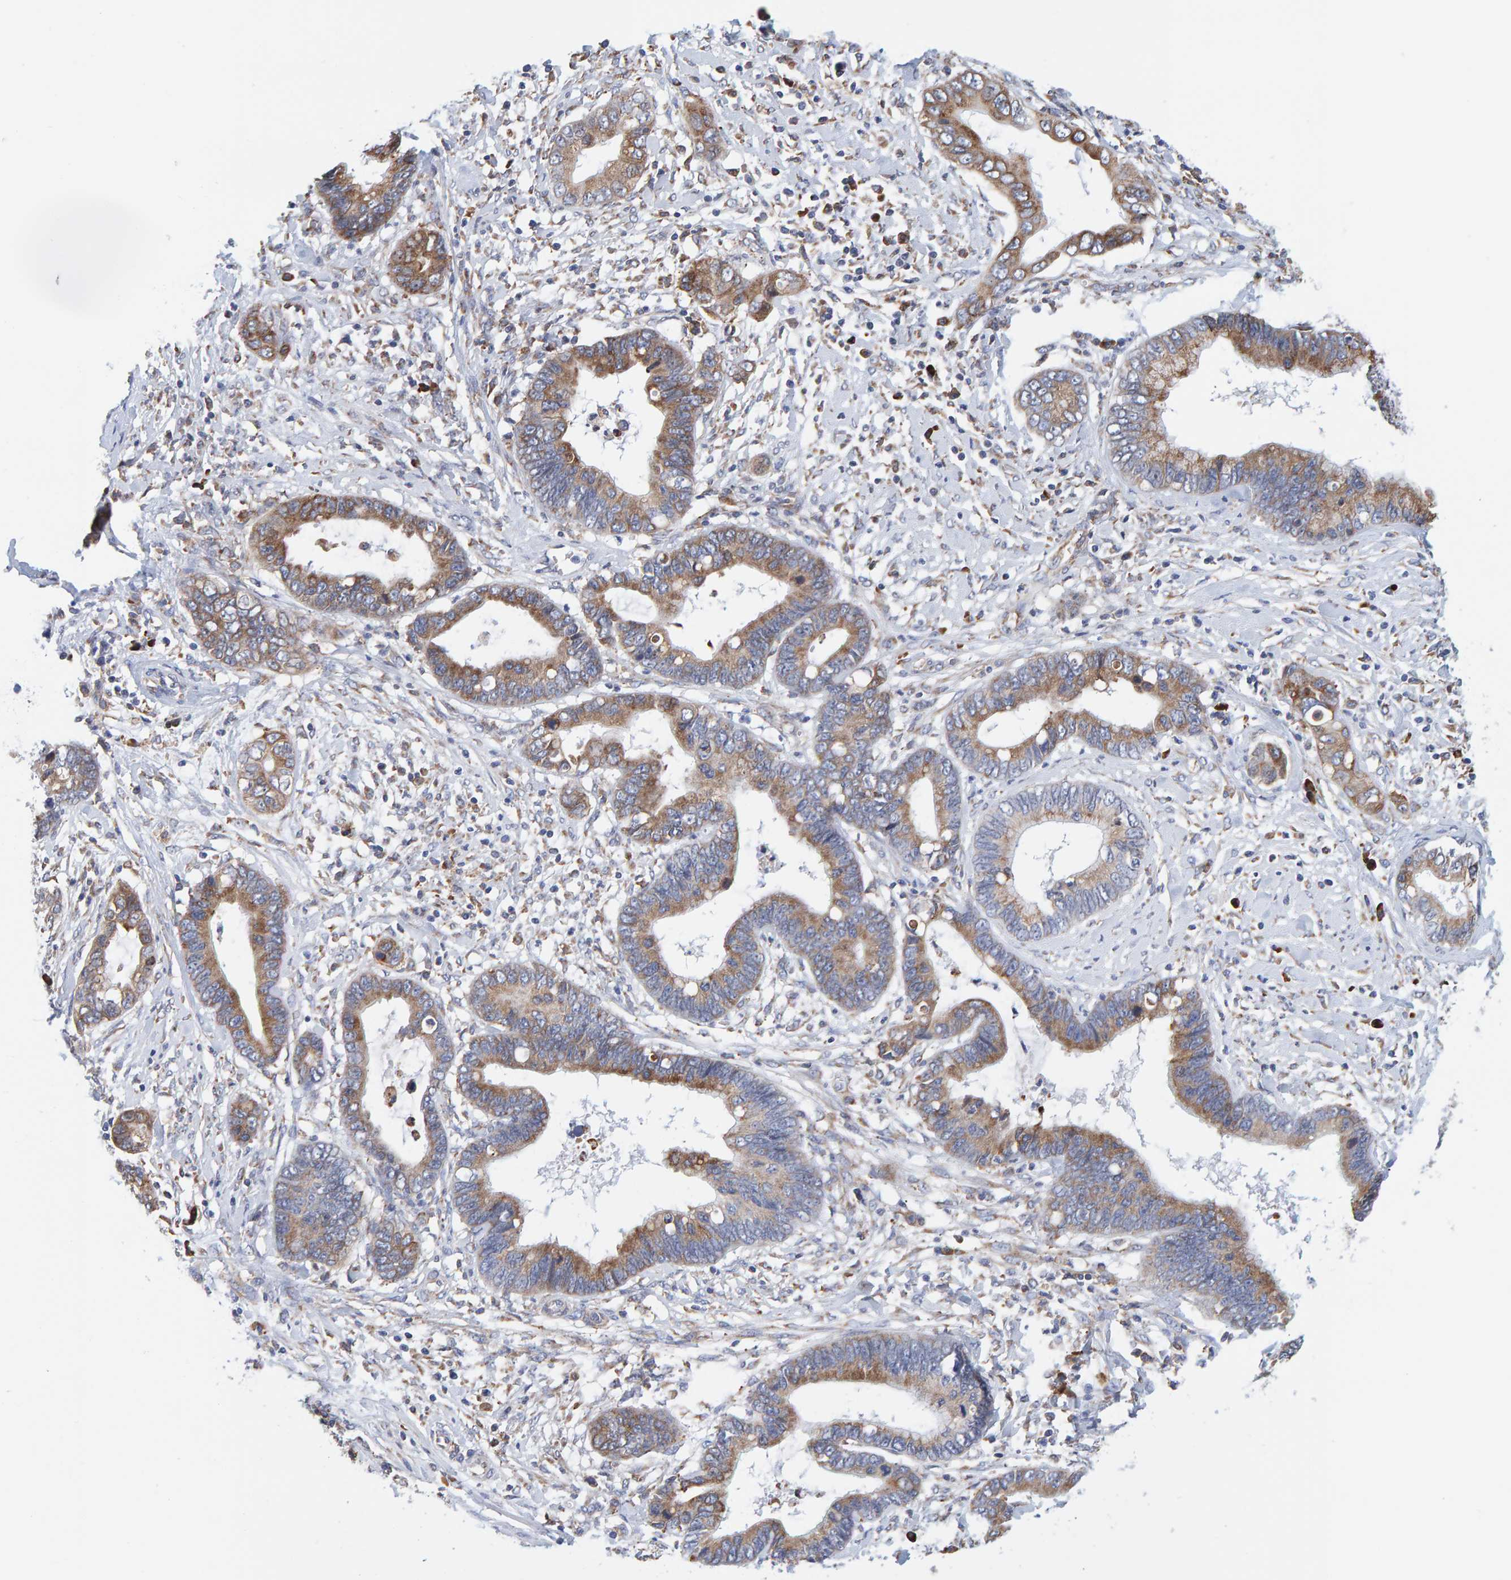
{"staining": {"intensity": "moderate", "quantity": ">75%", "location": "cytoplasmic/membranous"}, "tissue": "cervical cancer", "cell_type": "Tumor cells", "image_type": "cancer", "snomed": [{"axis": "morphology", "description": "Adenocarcinoma, NOS"}, {"axis": "topography", "description": "Cervix"}], "caption": "This histopathology image shows immunohistochemistry staining of human adenocarcinoma (cervical), with medium moderate cytoplasmic/membranous expression in approximately >75% of tumor cells.", "gene": "SGPL1", "patient": {"sex": "female", "age": 44}}